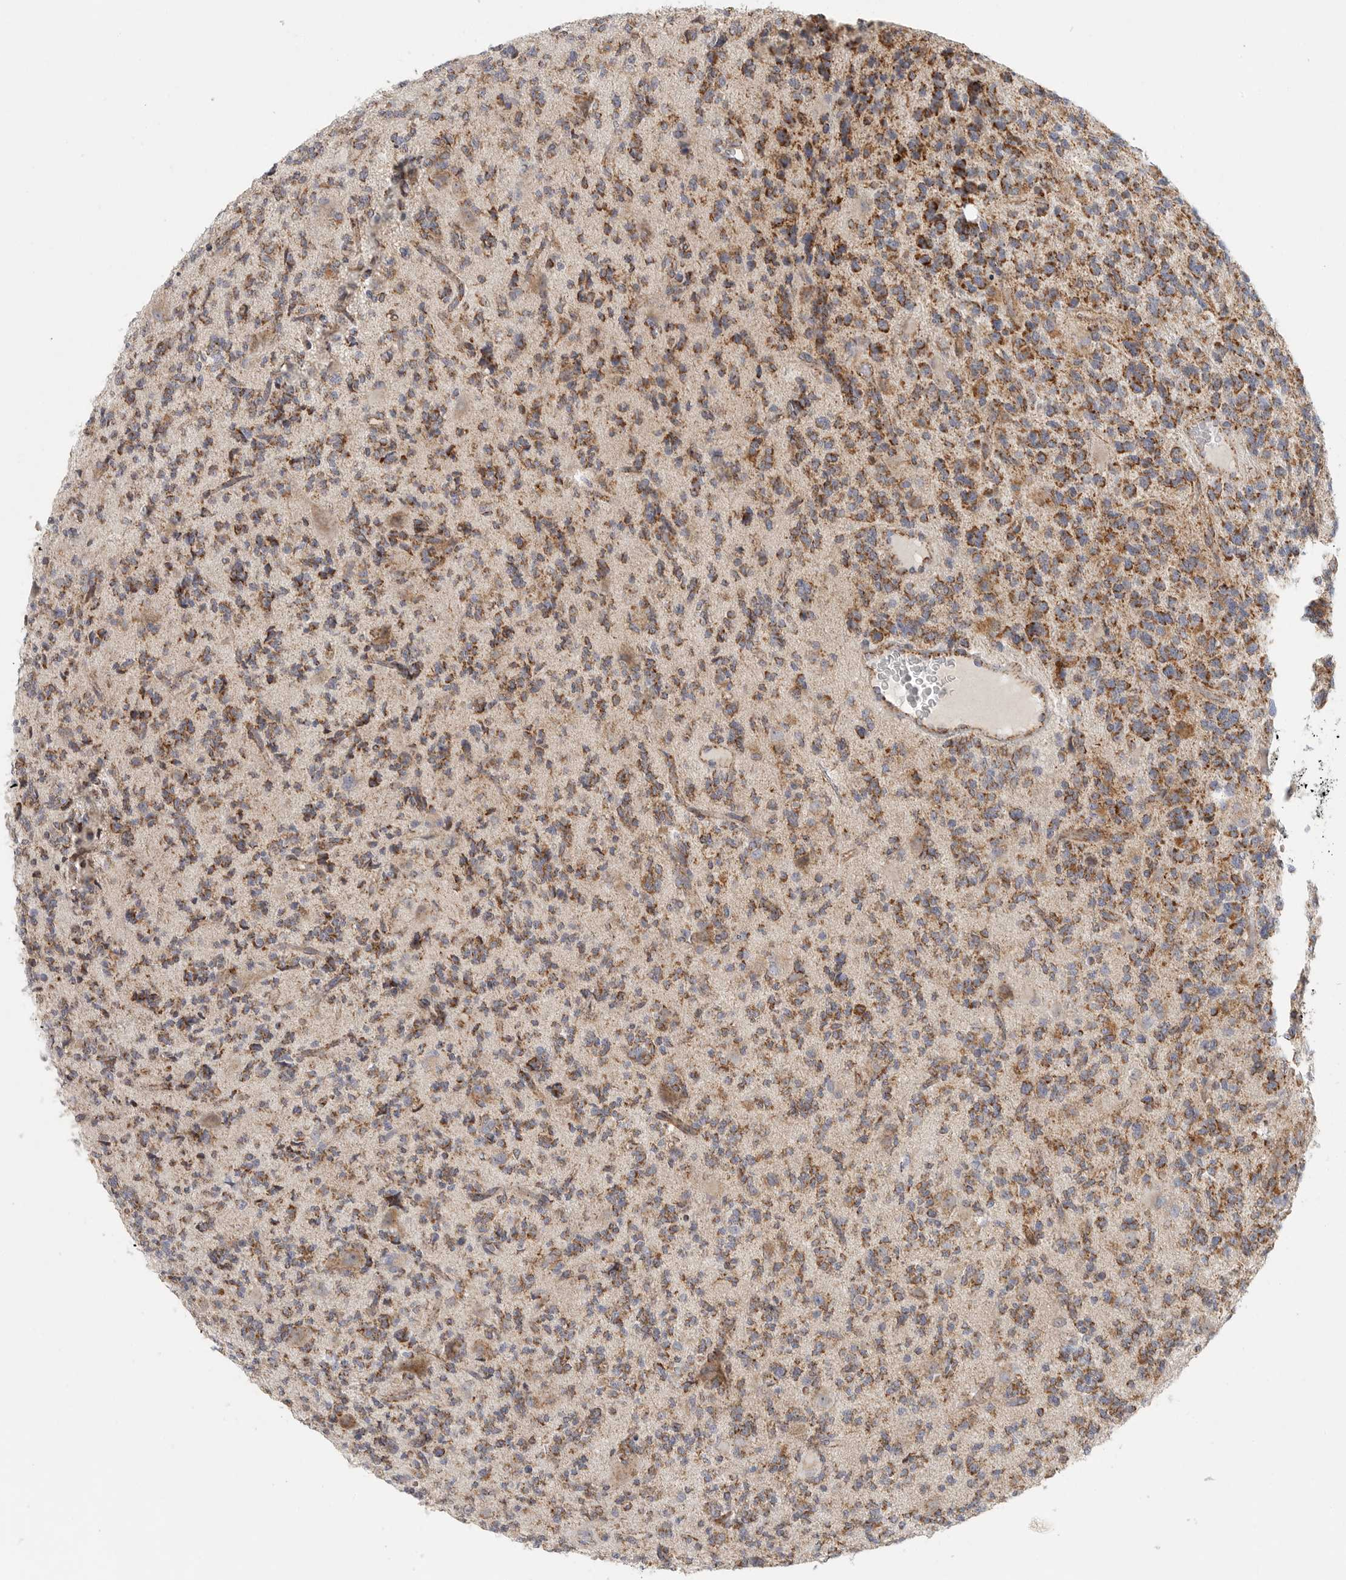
{"staining": {"intensity": "strong", "quantity": ">75%", "location": "cytoplasmic/membranous"}, "tissue": "glioma", "cell_type": "Tumor cells", "image_type": "cancer", "snomed": [{"axis": "morphology", "description": "Glioma, malignant, High grade"}, {"axis": "topography", "description": "Brain"}], "caption": "High-grade glioma (malignant) was stained to show a protein in brown. There is high levels of strong cytoplasmic/membranous expression in about >75% of tumor cells. (brown staining indicates protein expression, while blue staining denotes nuclei).", "gene": "SLC25A26", "patient": {"sex": "female", "age": 62}}